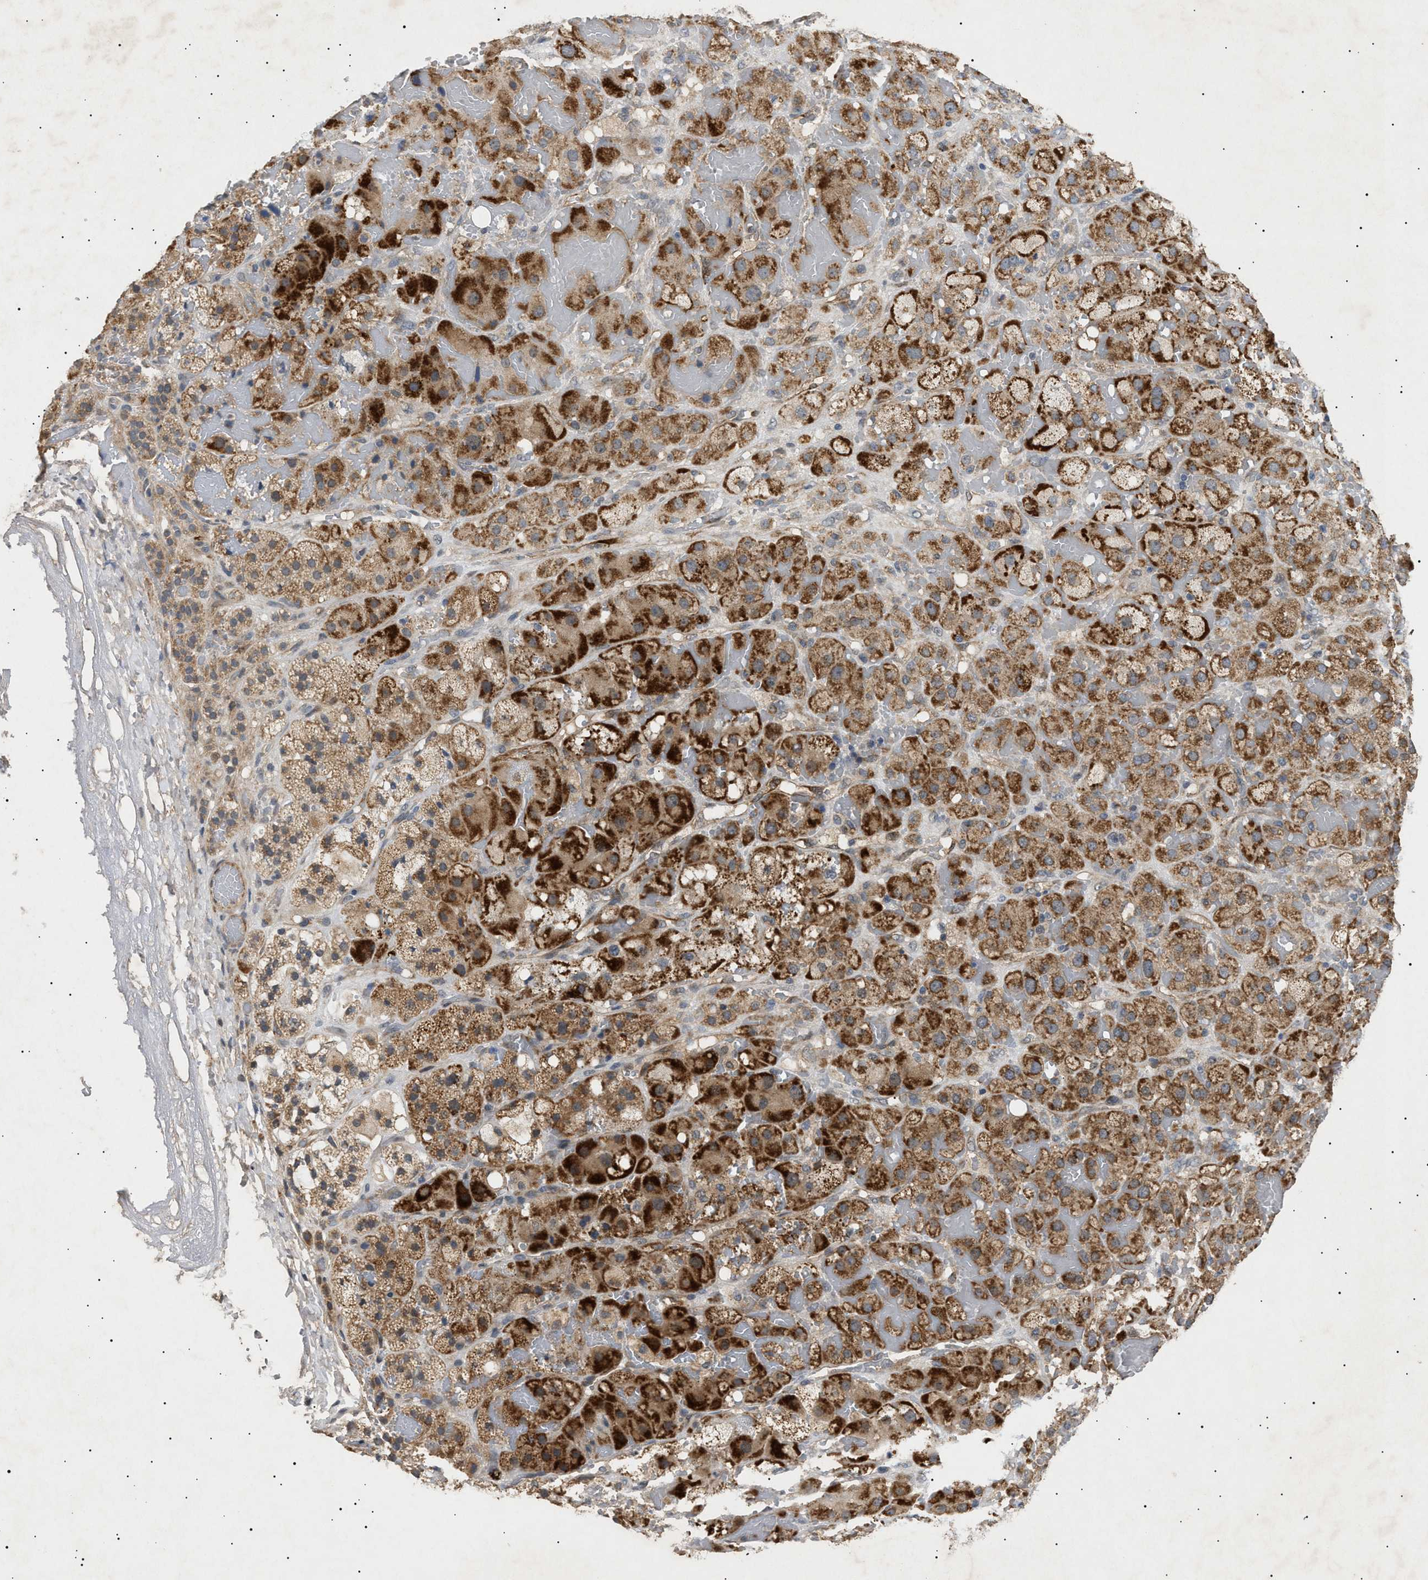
{"staining": {"intensity": "strong", "quantity": ">75%", "location": "cytoplasmic/membranous"}, "tissue": "adrenal gland", "cell_type": "Glandular cells", "image_type": "normal", "snomed": [{"axis": "morphology", "description": "Normal tissue, NOS"}, {"axis": "topography", "description": "Adrenal gland"}], "caption": "Protein expression analysis of normal adrenal gland exhibits strong cytoplasmic/membranous staining in about >75% of glandular cells. The staining was performed using DAB (3,3'-diaminobenzidine), with brown indicating positive protein expression. Nuclei are stained blue with hematoxylin.", "gene": "SIRT5", "patient": {"sex": "female", "age": 47}}